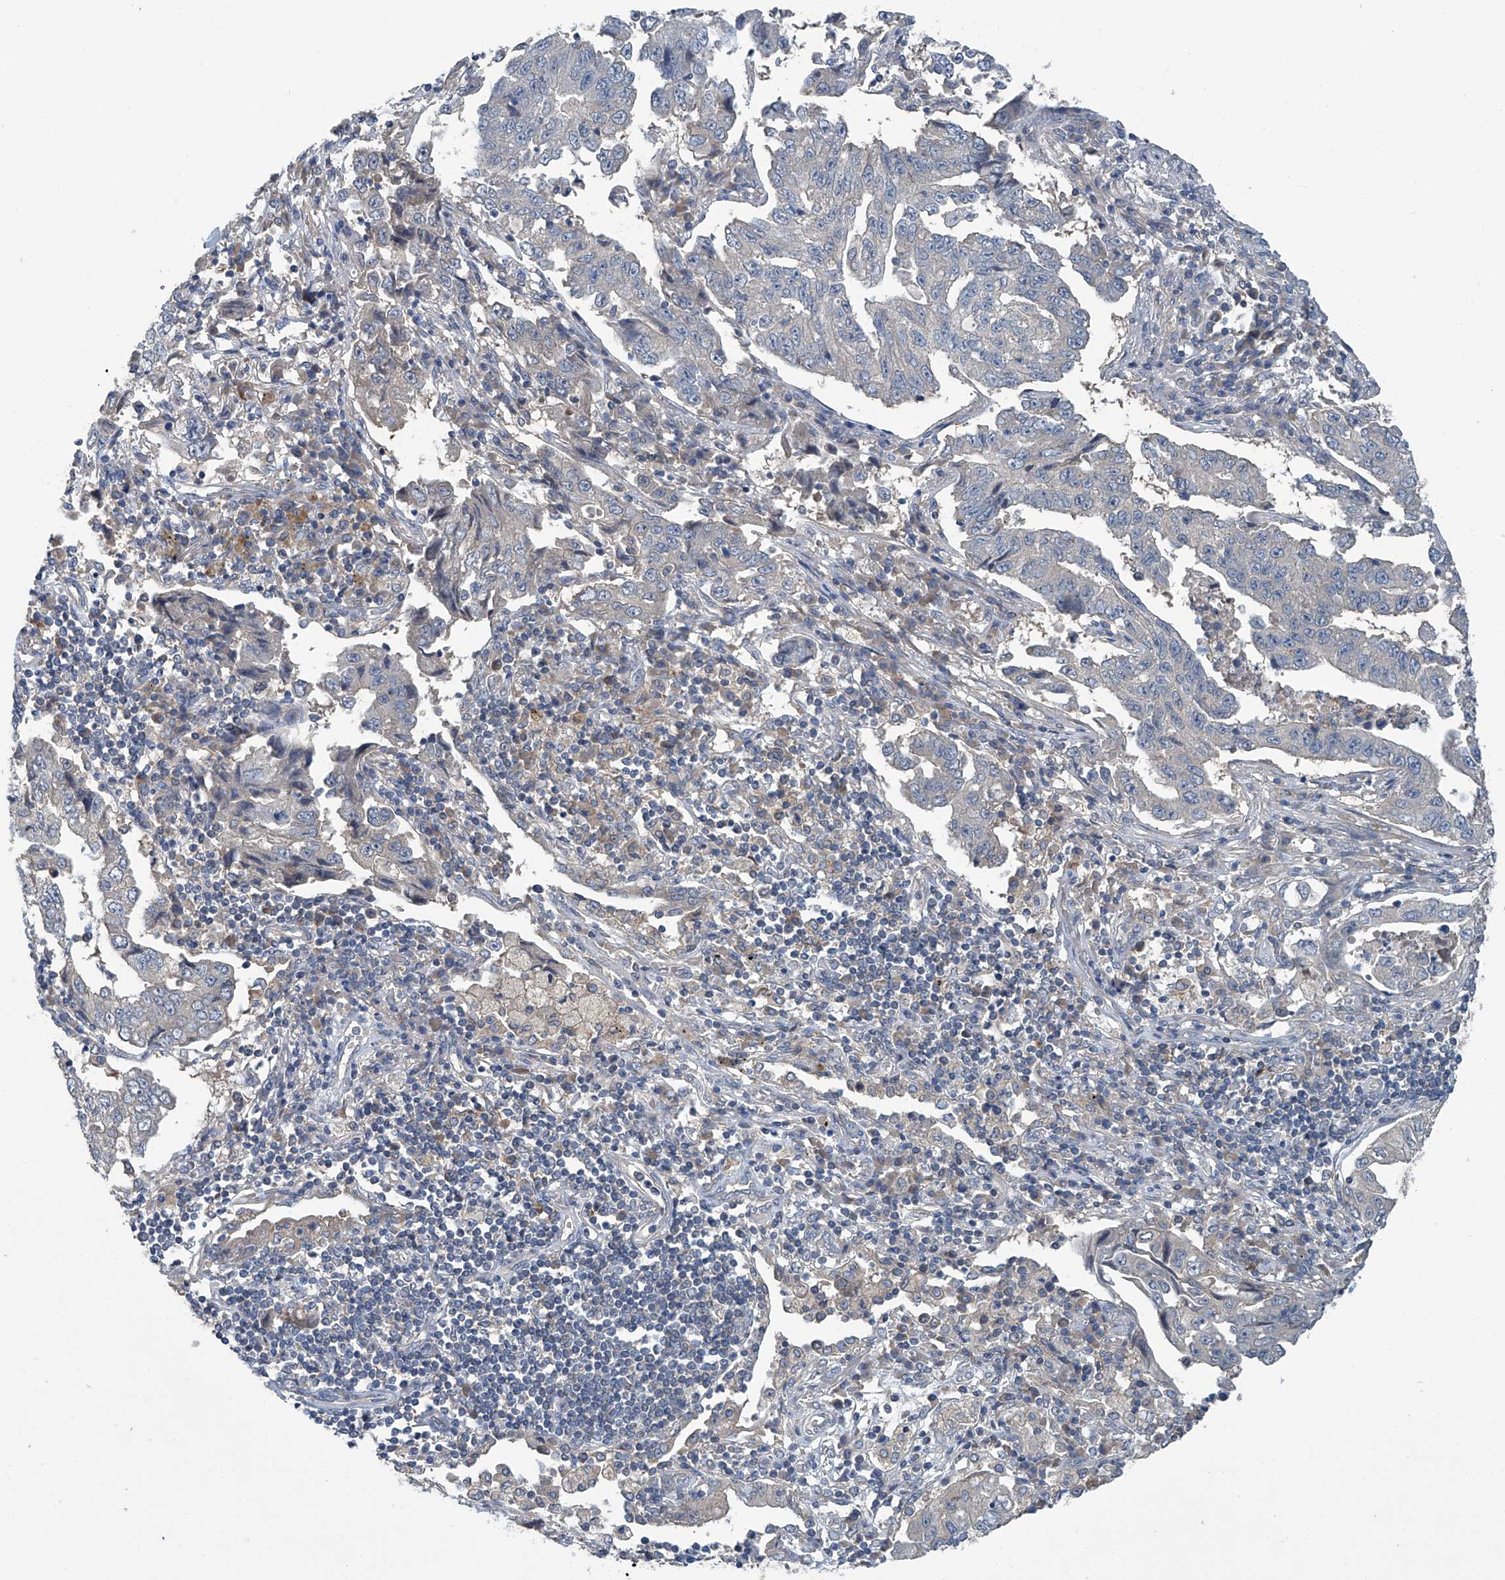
{"staining": {"intensity": "negative", "quantity": "none", "location": "none"}, "tissue": "lung cancer", "cell_type": "Tumor cells", "image_type": "cancer", "snomed": [{"axis": "morphology", "description": "Adenocarcinoma, NOS"}, {"axis": "topography", "description": "Lung"}], "caption": "Tumor cells are negative for brown protein staining in lung adenocarcinoma.", "gene": "ANKRD34A", "patient": {"sex": "female", "age": 51}}